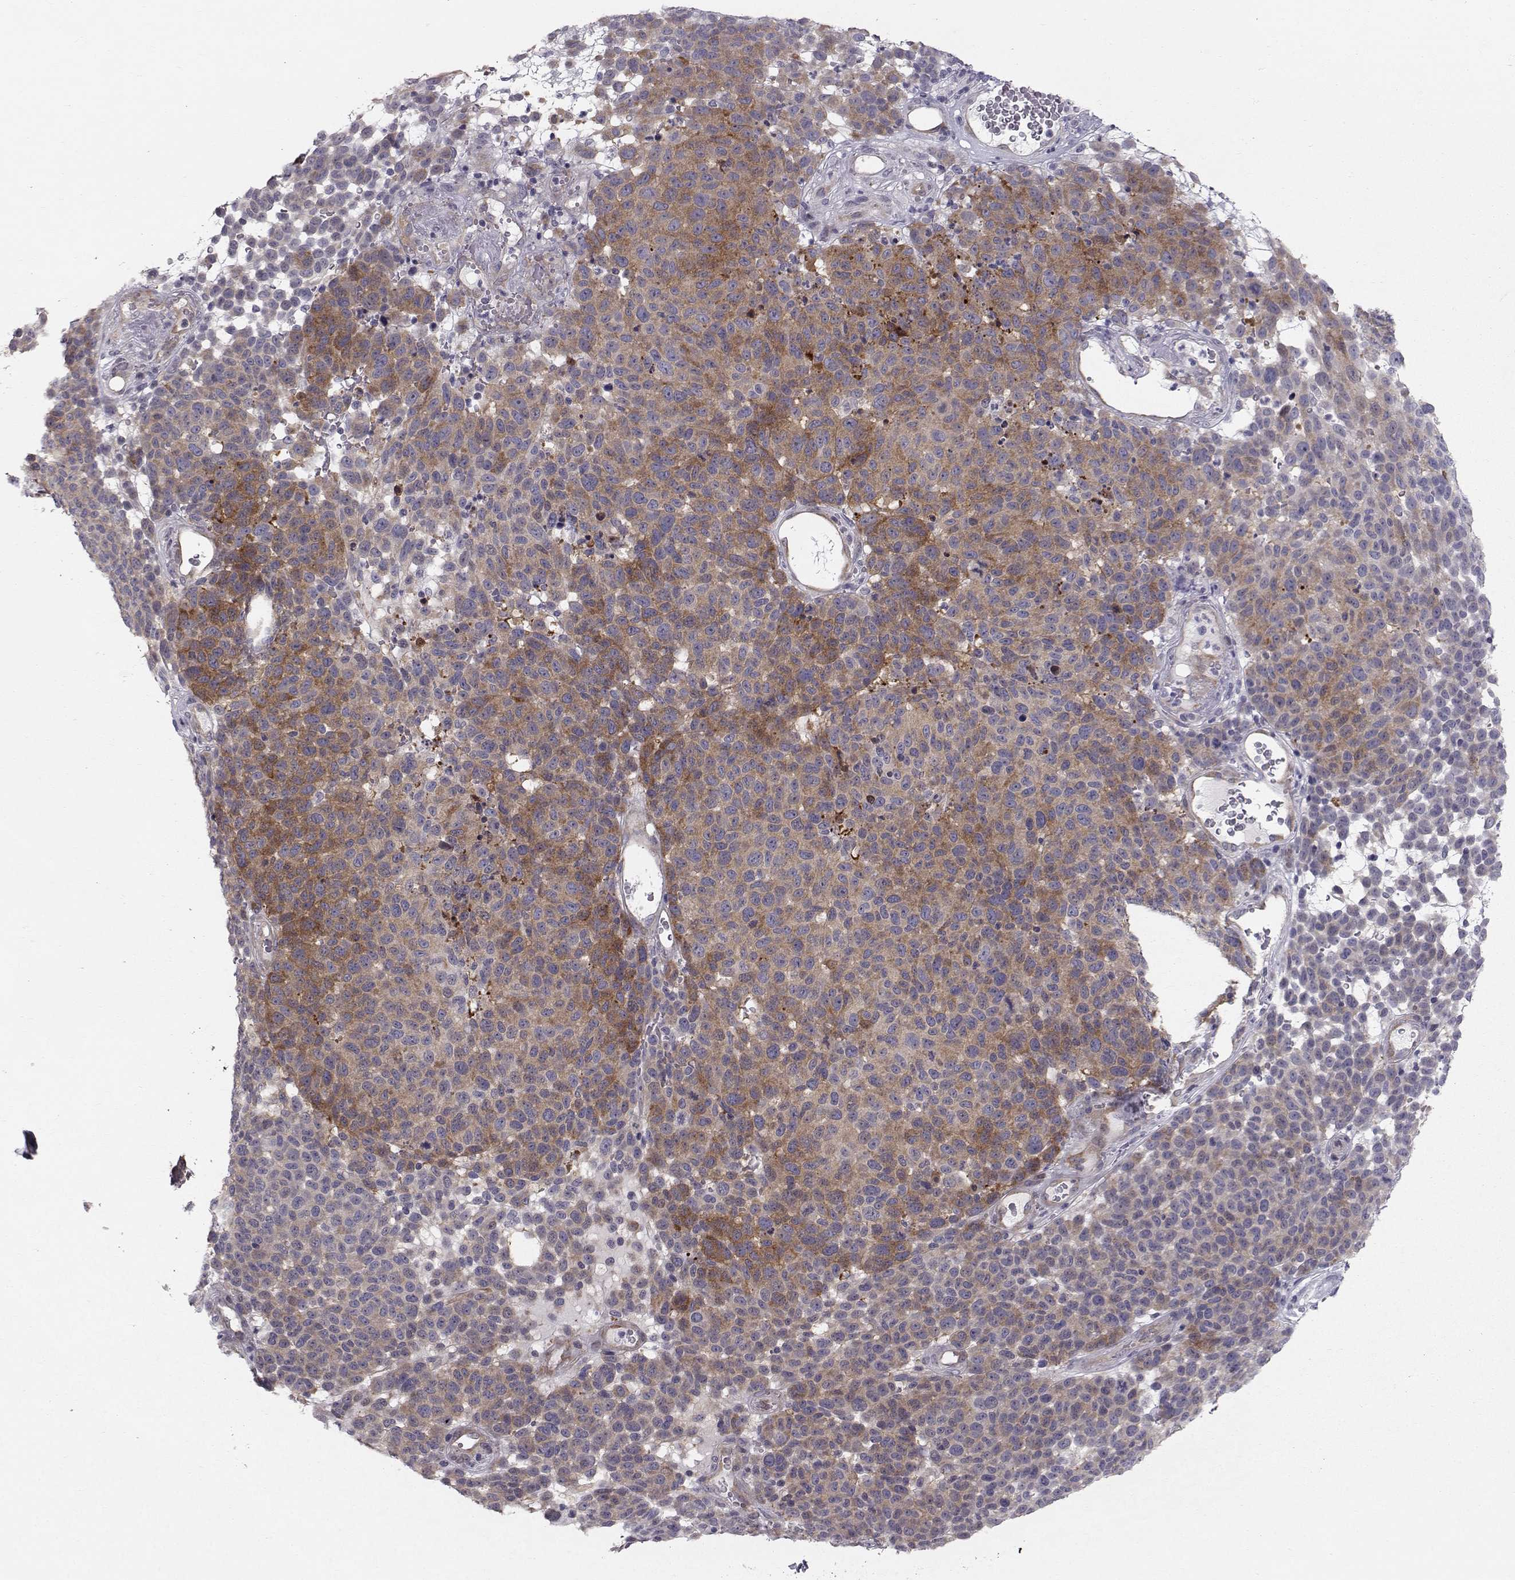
{"staining": {"intensity": "moderate", "quantity": "25%-75%", "location": "cytoplasmic/membranous"}, "tissue": "melanoma", "cell_type": "Tumor cells", "image_type": "cancer", "snomed": [{"axis": "morphology", "description": "Malignant melanoma, NOS"}, {"axis": "topography", "description": "Skin"}], "caption": "IHC staining of melanoma, which reveals medium levels of moderate cytoplasmic/membranous positivity in approximately 25%-75% of tumor cells indicating moderate cytoplasmic/membranous protein positivity. The staining was performed using DAB (brown) for protein detection and nuclei were counterstained in hematoxylin (blue).", "gene": "HSP90AB1", "patient": {"sex": "male", "age": 59}}